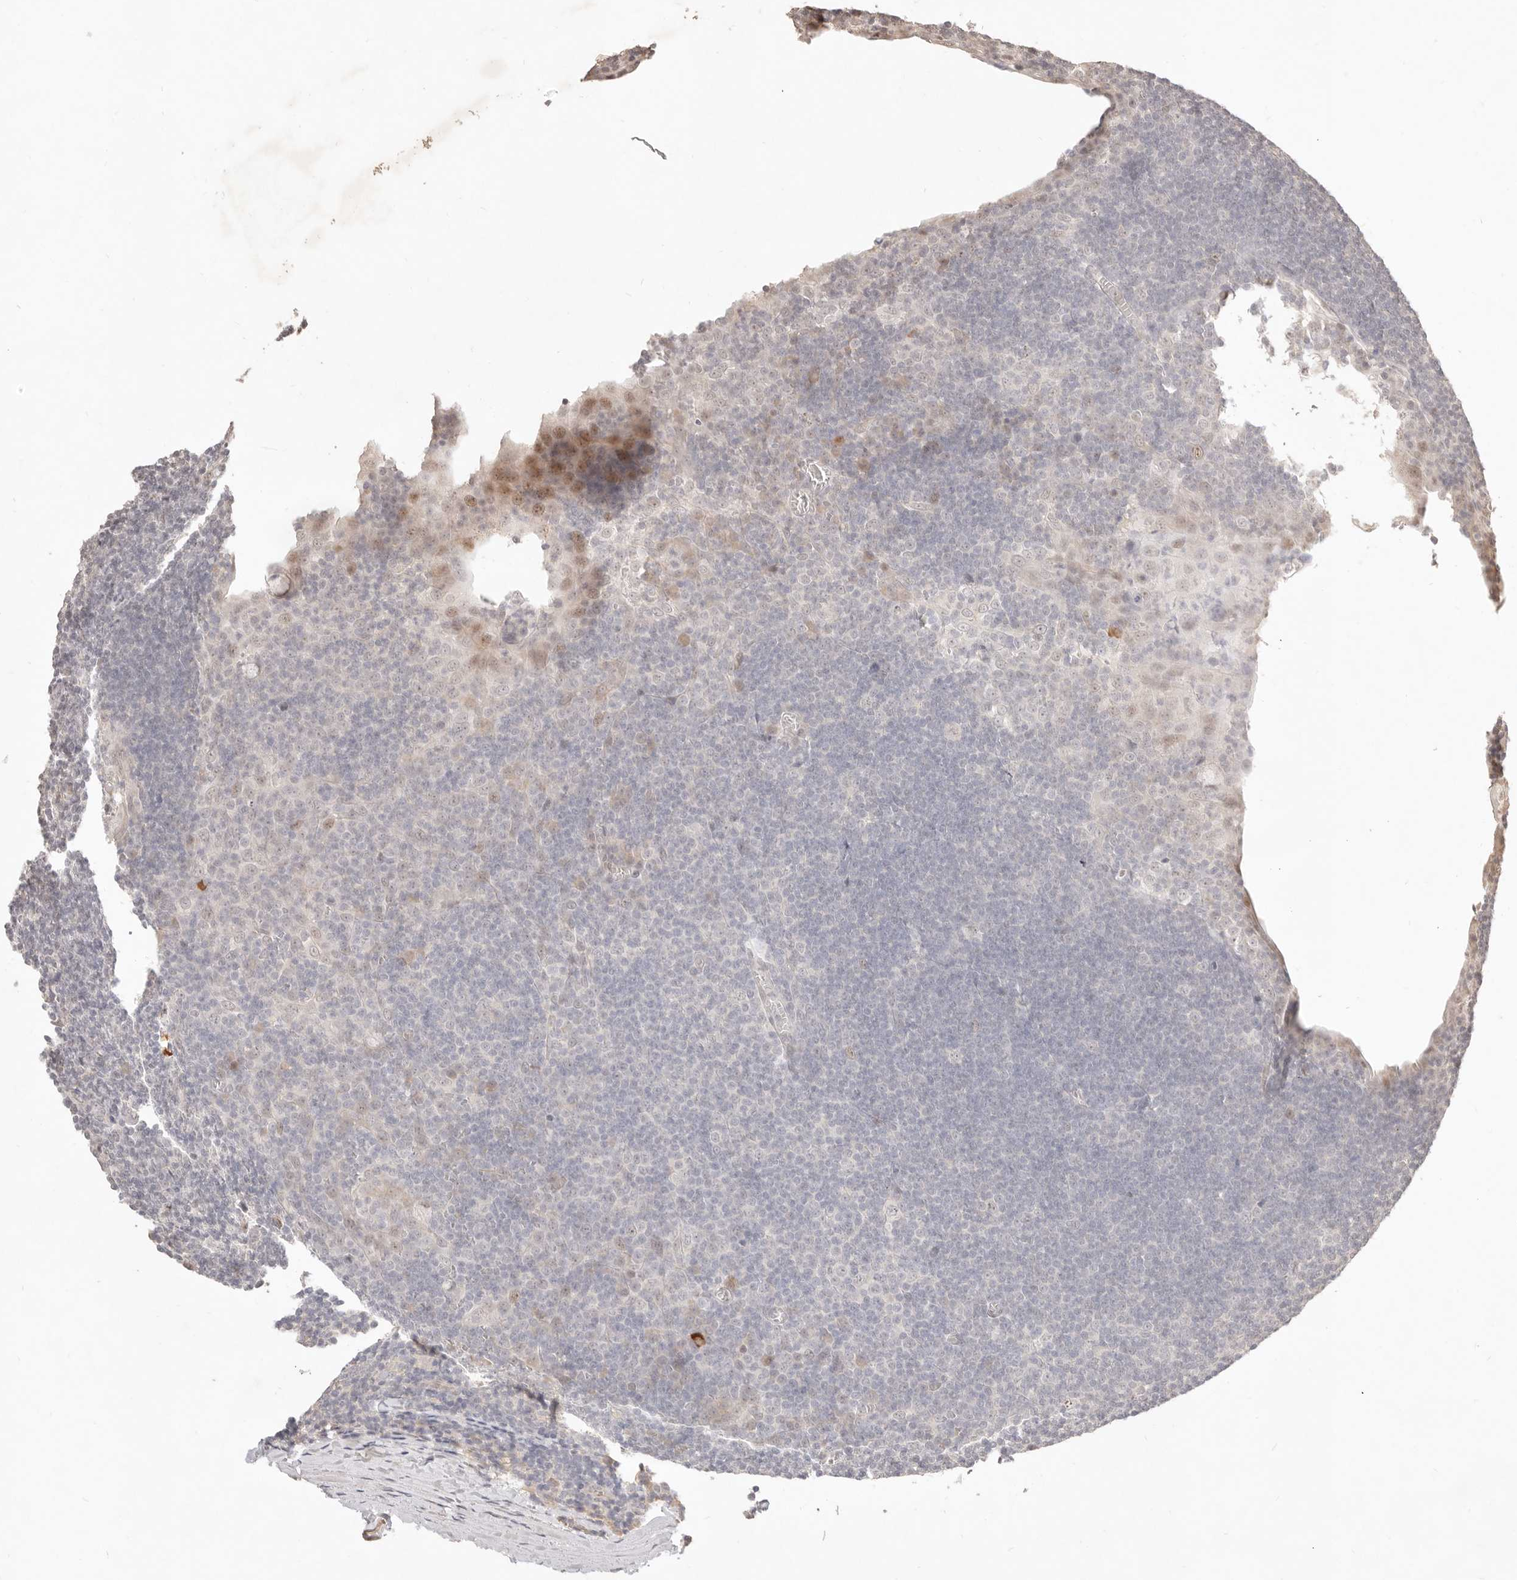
{"staining": {"intensity": "negative", "quantity": "none", "location": "none"}, "tissue": "tonsil", "cell_type": "Germinal center cells", "image_type": "normal", "snomed": [{"axis": "morphology", "description": "Normal tissue, NOS"}, {"axis": "topography", "description": "Tonsil"}], "caption": "An image of human tonsil is negative for staining in germinal center cells. (DAB IHC with hematoxylin counter stain).", "gene": "MEP1A", "patient": {"sex": "male", "age": 37}}